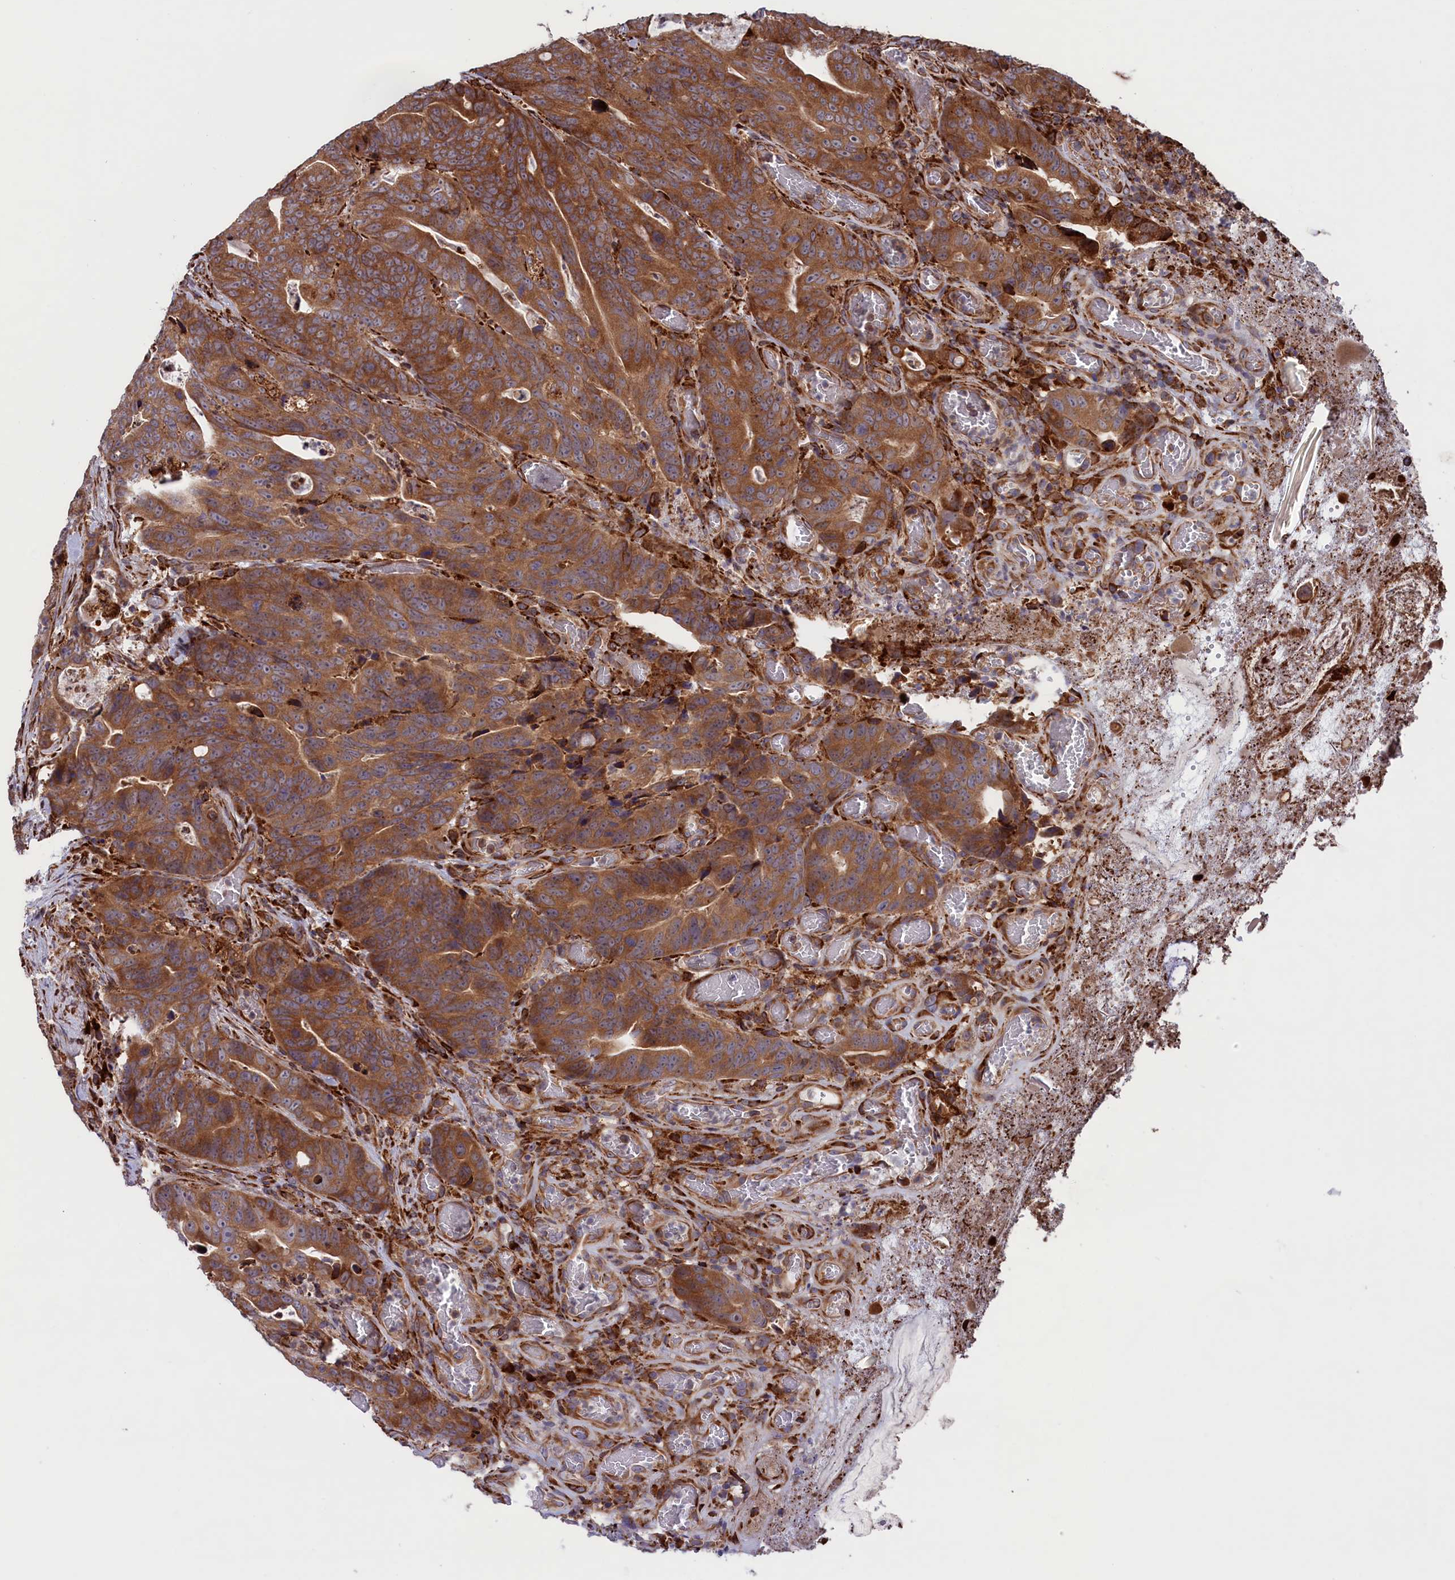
{"staining": {"intensity": "moderate", "quantity": ">75%", "location": "cytoplasmic/membranous"}, "tissue": "colorectal cancer", "cell_type": "Tumor cells", "image_type": "cancer", "snomed": [{"axis": "morphology", "description": "Adenocarcinoma, NOS"}, {"axis": "topography", "description": "Colon"}], "caption": "The micrograph displays staining of colorectal cancer, revealing moderate cytoplasmic/membranous protein expression (brown color) within tumor cells.", "gene": "PLA2G4C", "patient": {"sex": "female", "age": 82}}